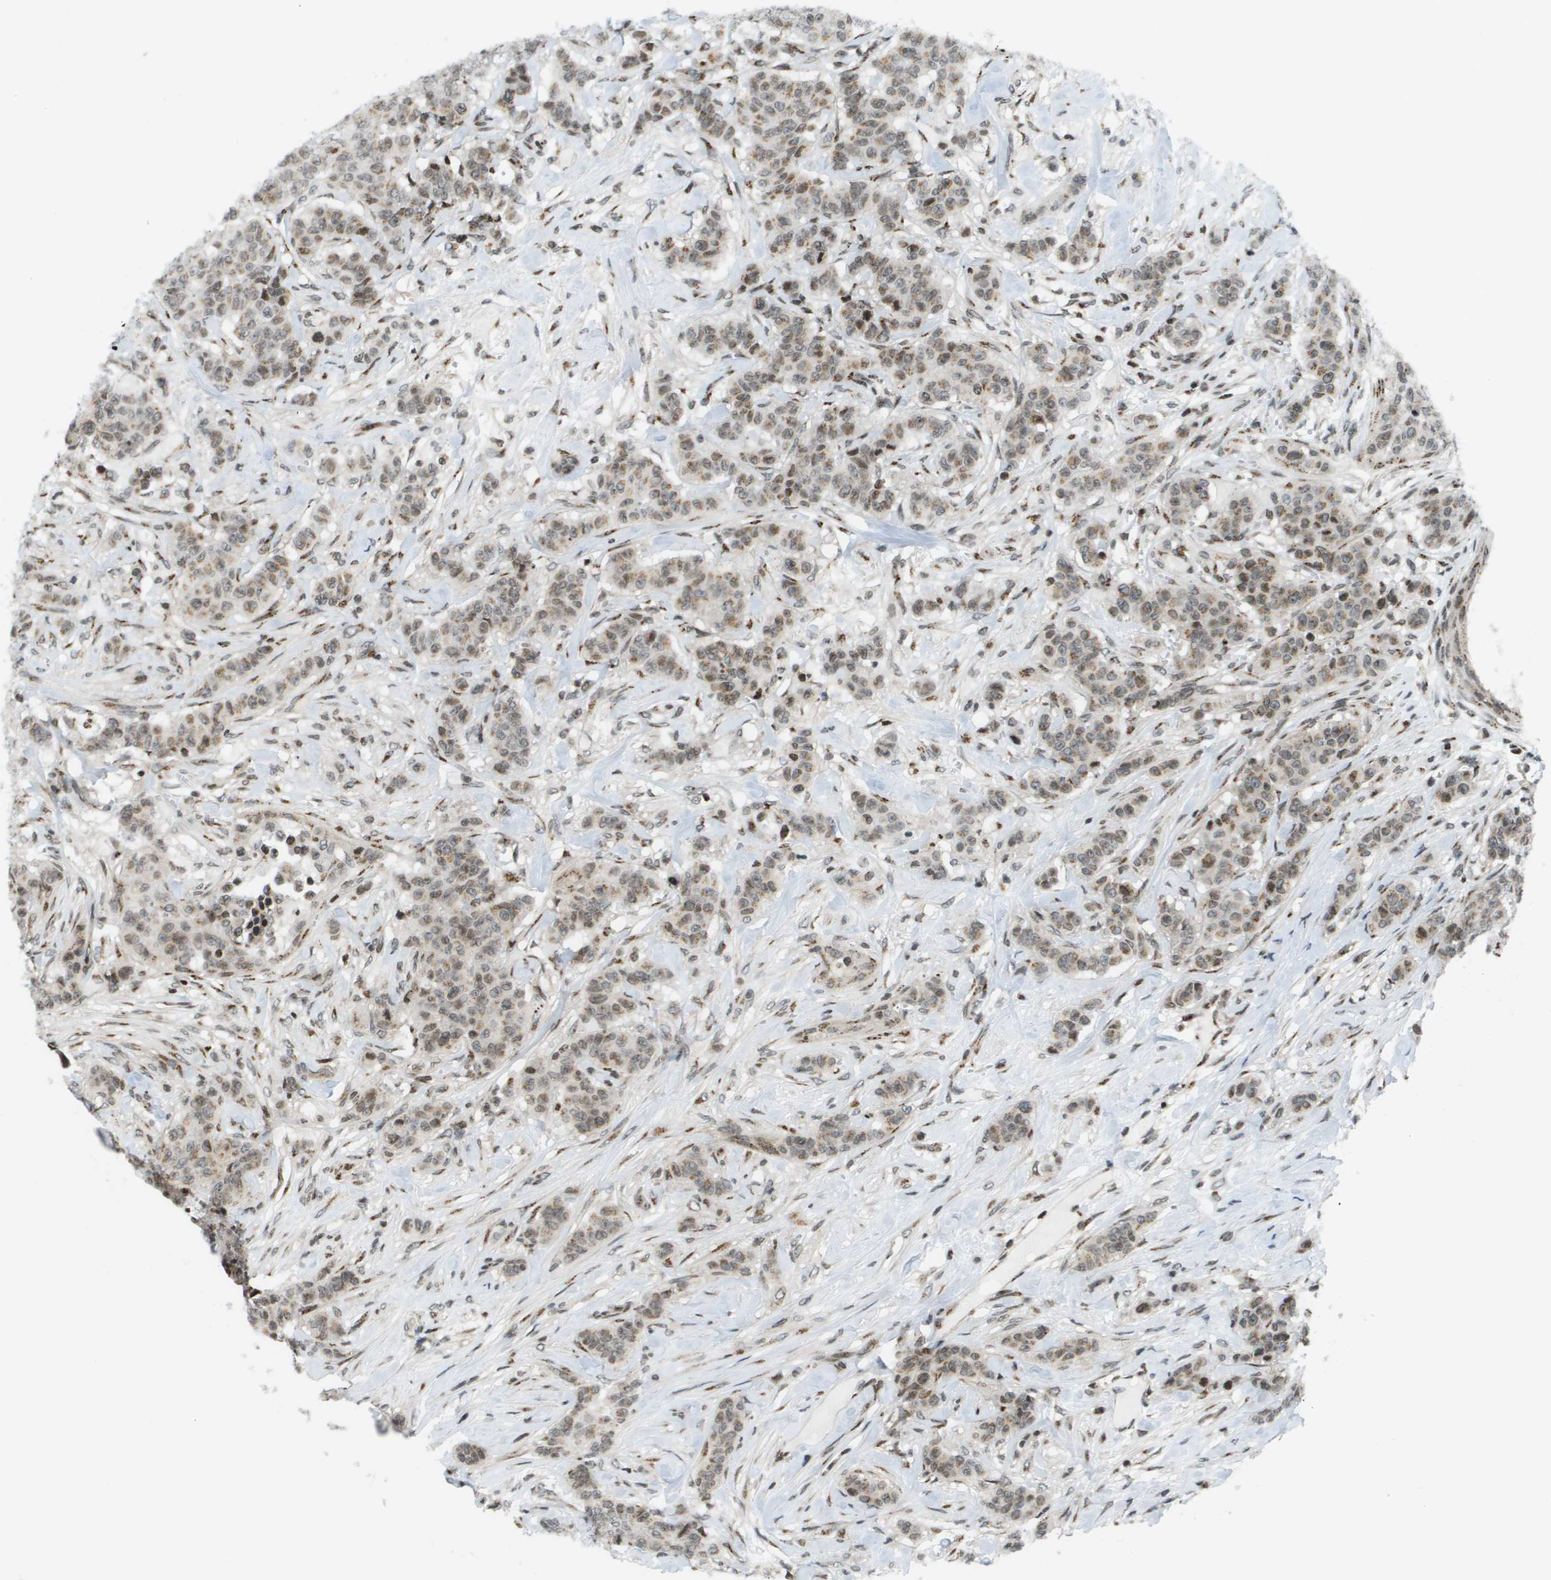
{"staining": {"intensity": "moderate", "quantity": ">75%", "location": "cytoplasmic/membranous,nuclear"}, "tissue": "breast cancer", "cell_type": "Tumor cells", "image_type": "cancer", "snomed": [{"axis": "morphology", "description": "Normal tissue, NOS"}, {"axis": "morphology", "description": "Duct carcinoma"}, {"axis": "topography", "description": "Breast"}], "caption": "This histopathology image shows immunohistochemistry staining of human infiltrating ductal carcinoma (breast), with medium moderate cytoplasmic/membranous and nuclear staining in approximately >75% of tumor cells.", "gene": "EVC", "patient": {"sex": "female", "age": 40}}